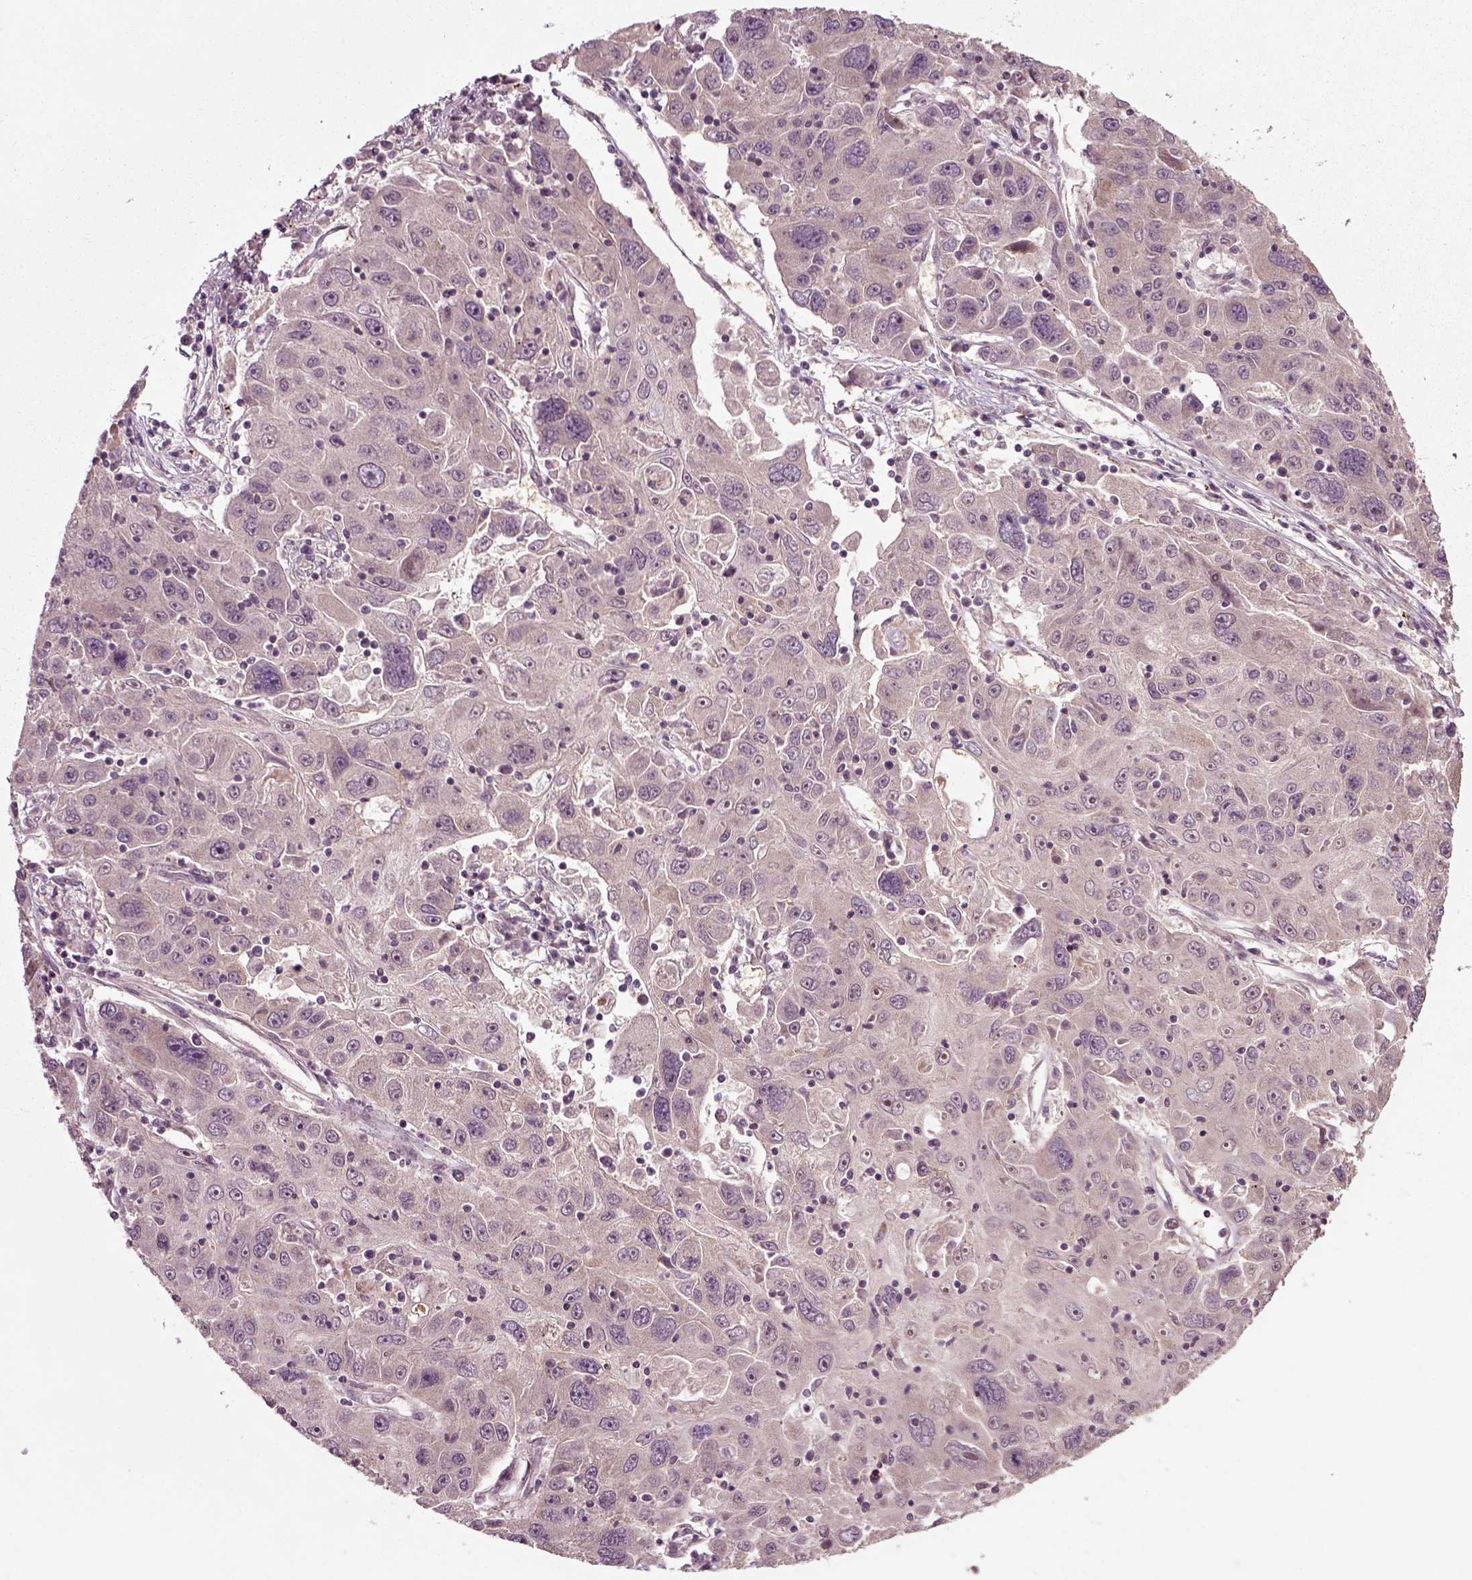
{"staining": {"intensity": "negative", "quantity": "none", "location": "none"}, "tissue": "stomach cancer", "cell_type": "Tumor cells", "image_type": "cancer", "snomed": [{"axis": "morphology", "description": "Adenocarcinoma, NOS"}, {"axis": "topography", "description": "Stomach"}], "caption": "Immunohistochemistry (IHC) of human stomach cancer exhibits no expression in tumor cells.", "gene": "PLCD3", "patient": {"sex": "male", "age": 56}}